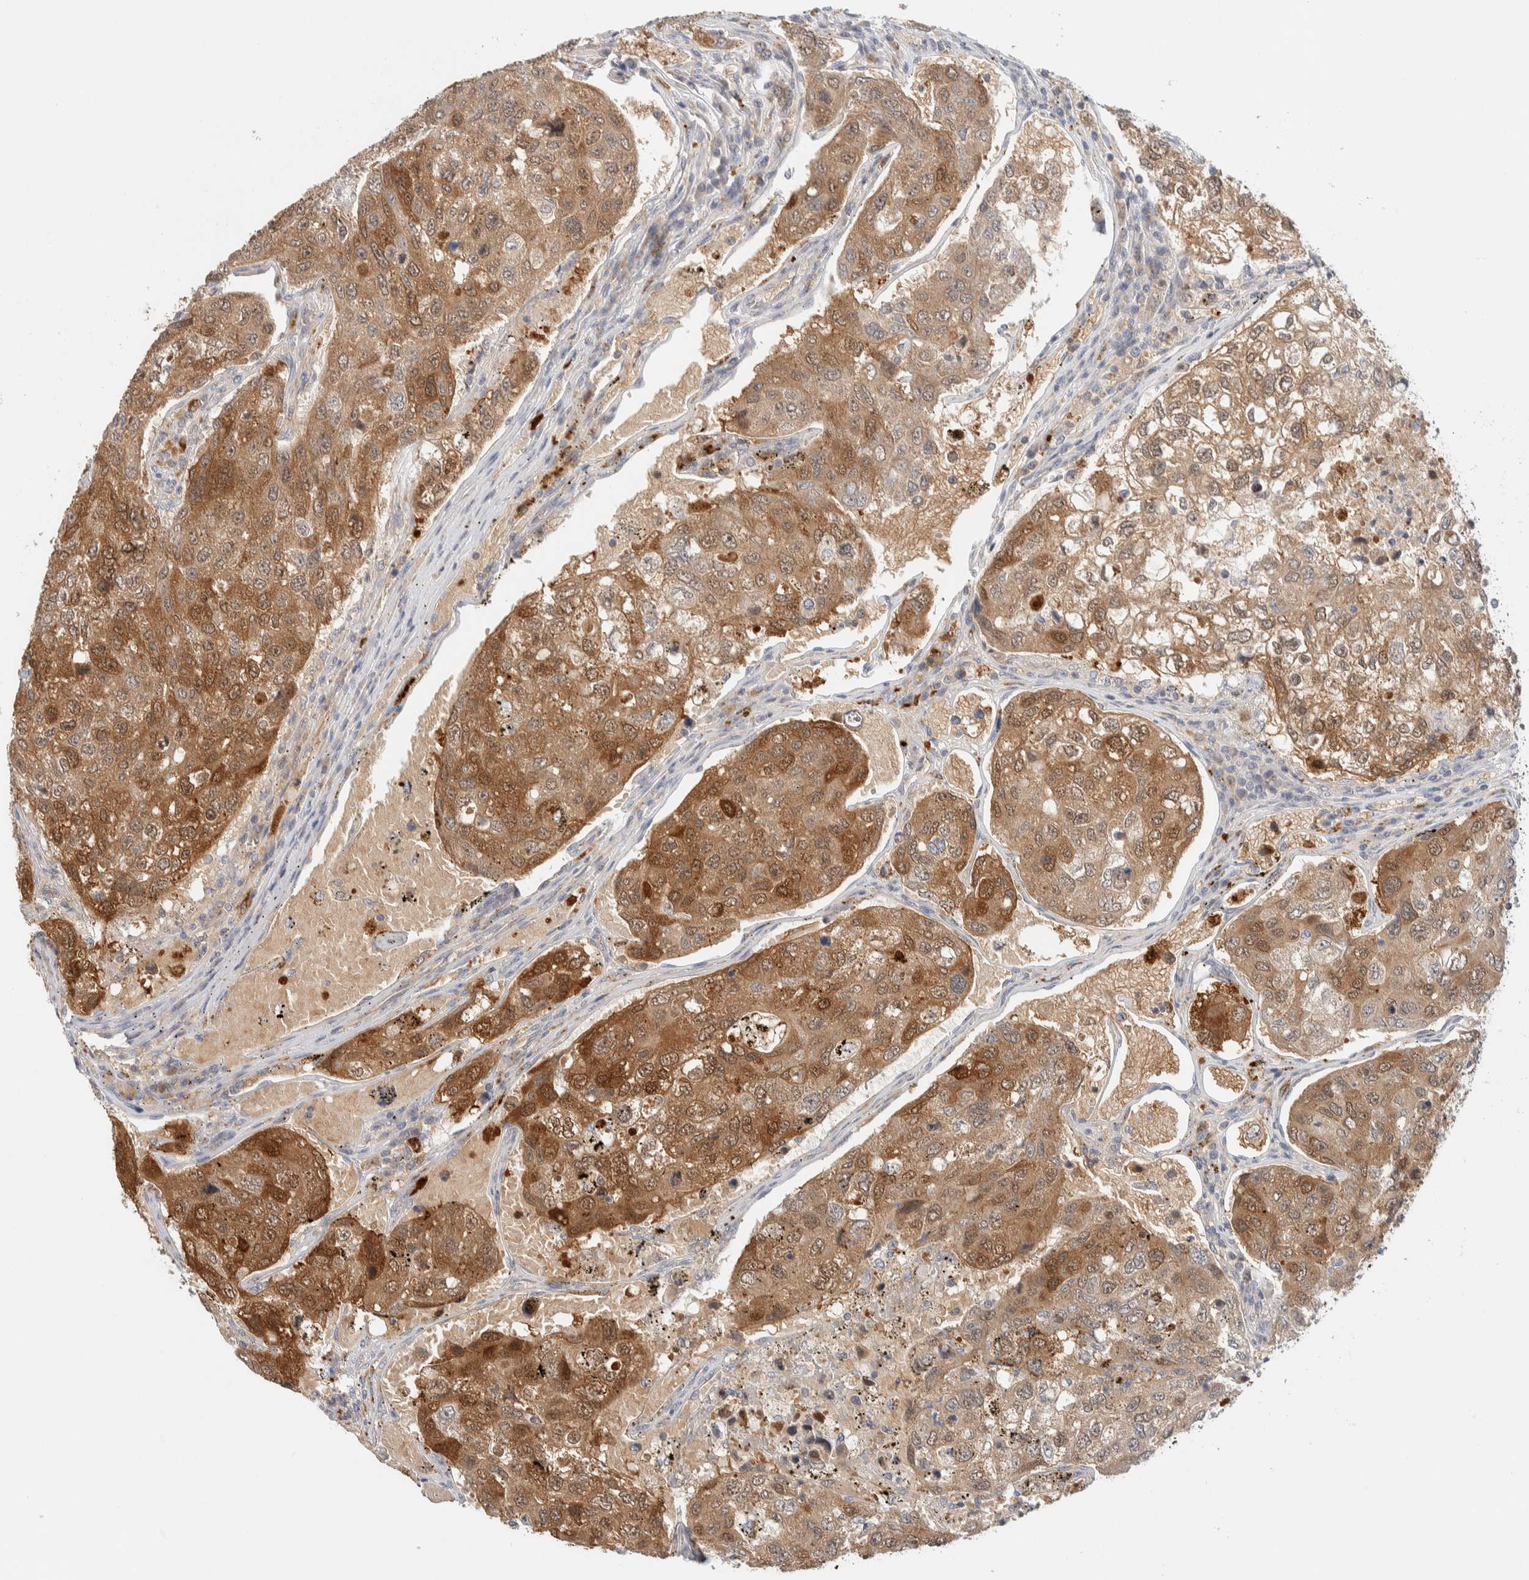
{"staining": {"intensity": "moderate", "quantity": ">75%", "location": "cytoplasmic/membranous,nuclear"}, "tissue": "urothelial cancer", "cell_type": "Tumor cells", "image_type": "cancer", "snomed": [{"axis": "morphology", "description": "Urothelial carcinoma, High grade"}, {"axis": "topography", "description": "Lymph node"}, {"axis": "topography", "description": "Urinary bladder"}], "caption": "A brown stain highlights moderate cytoplasmic/membranous and nuclear positivity of a protein in urothelial cancer tumor cells.", "gene": "GCLM", "patient": {"sex": "male", "age": 51}}